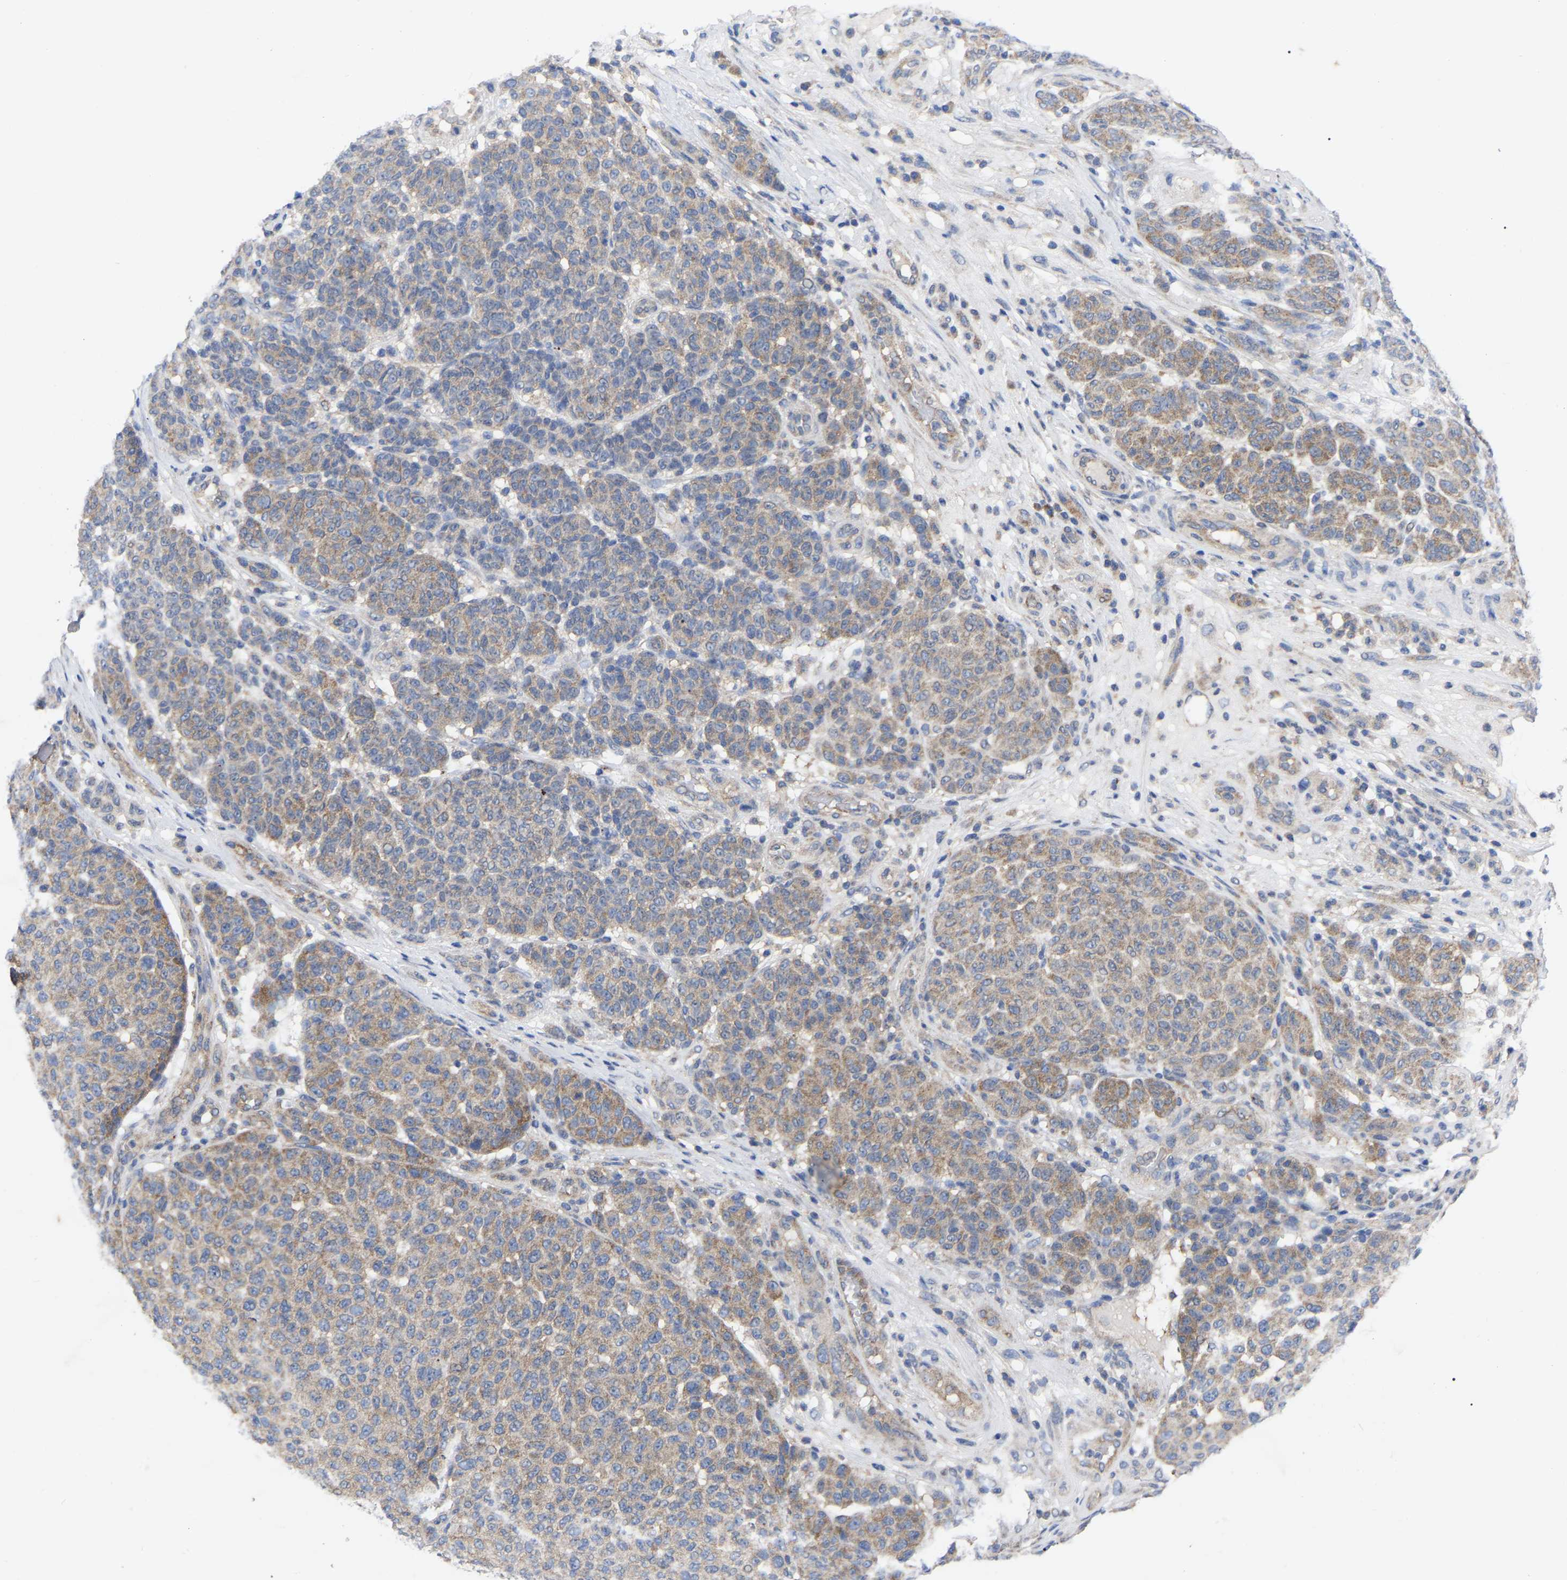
{"staining": {"intensity": "weak", "quantity": ">75%", "location": "cytoplasmic/membranous"}, "tissue": "melanoma", "cell_type": "Tumor cells", "image_type": "cancer", "snomed": [{"axis": "morphology", "description": "Malignant melanoma, NOS"}, {"axis": "topography", "description": "Skin"}], "caption": "Immunohistochemistry (IHC) histopathology image of malignant melanoma stained for a protein (brown), which reveals low levels of weak cytoplasmic/membranous staining in approximately >75% of tumor cells.", "gene": "TCP1", "patient": {"sex": "male", "age": 59}}